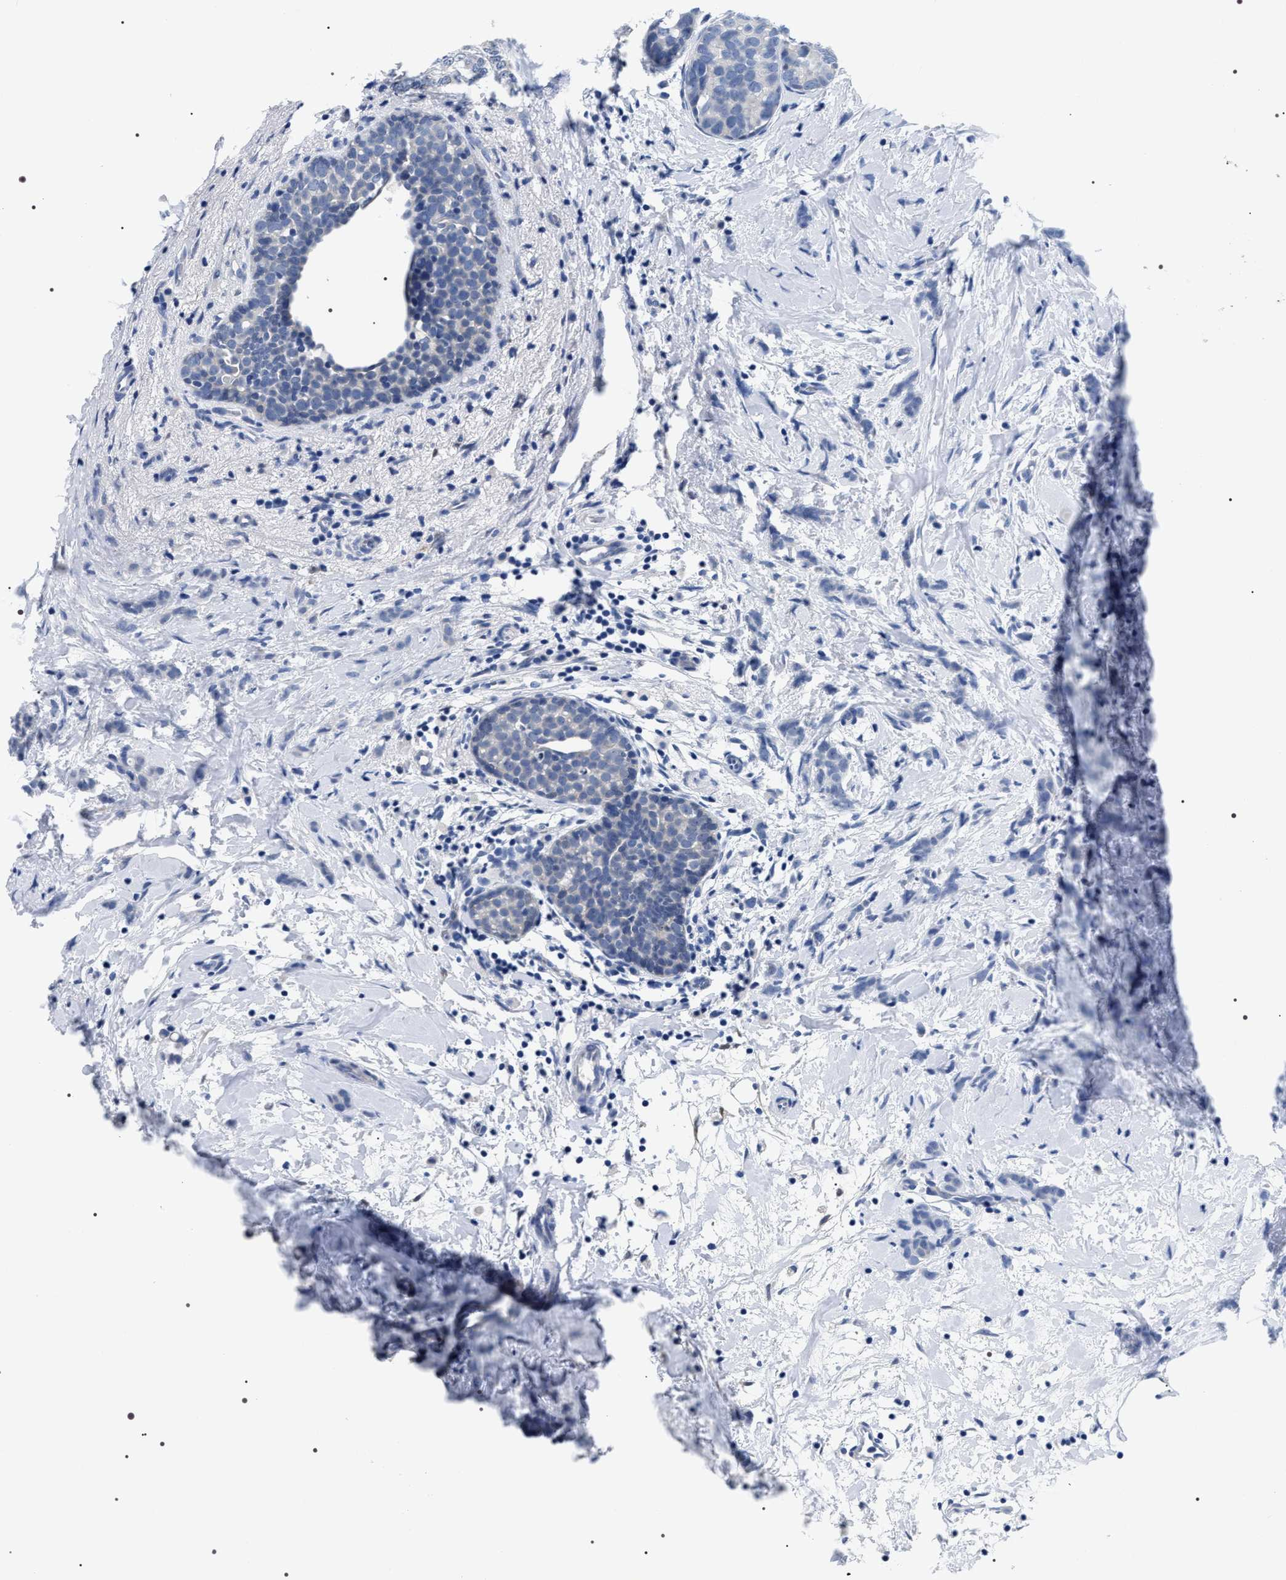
{"staining": {"intensity": "negative", "quantity": "none", "location": "none"}, "tissue": "breast cancer", "cell_type": "Tumor cells", "image_type": "cancer", "snomed": [{"axis": "morphology", "description": "Lobular carcinoma, in situ"}, {"axis": "morphology", "description": "Lobular carcinoma"}, {"axis": "topography", "description": "Breast"}], "caption": "DAB (3,3'-diaminobenzidine) immunohistochemical staining of human breast cancer (lobular carcinoma) shows no significant staining in tumor cells.", "gene": "ADH4", "patient": {"sex": "female", "age": 41}}